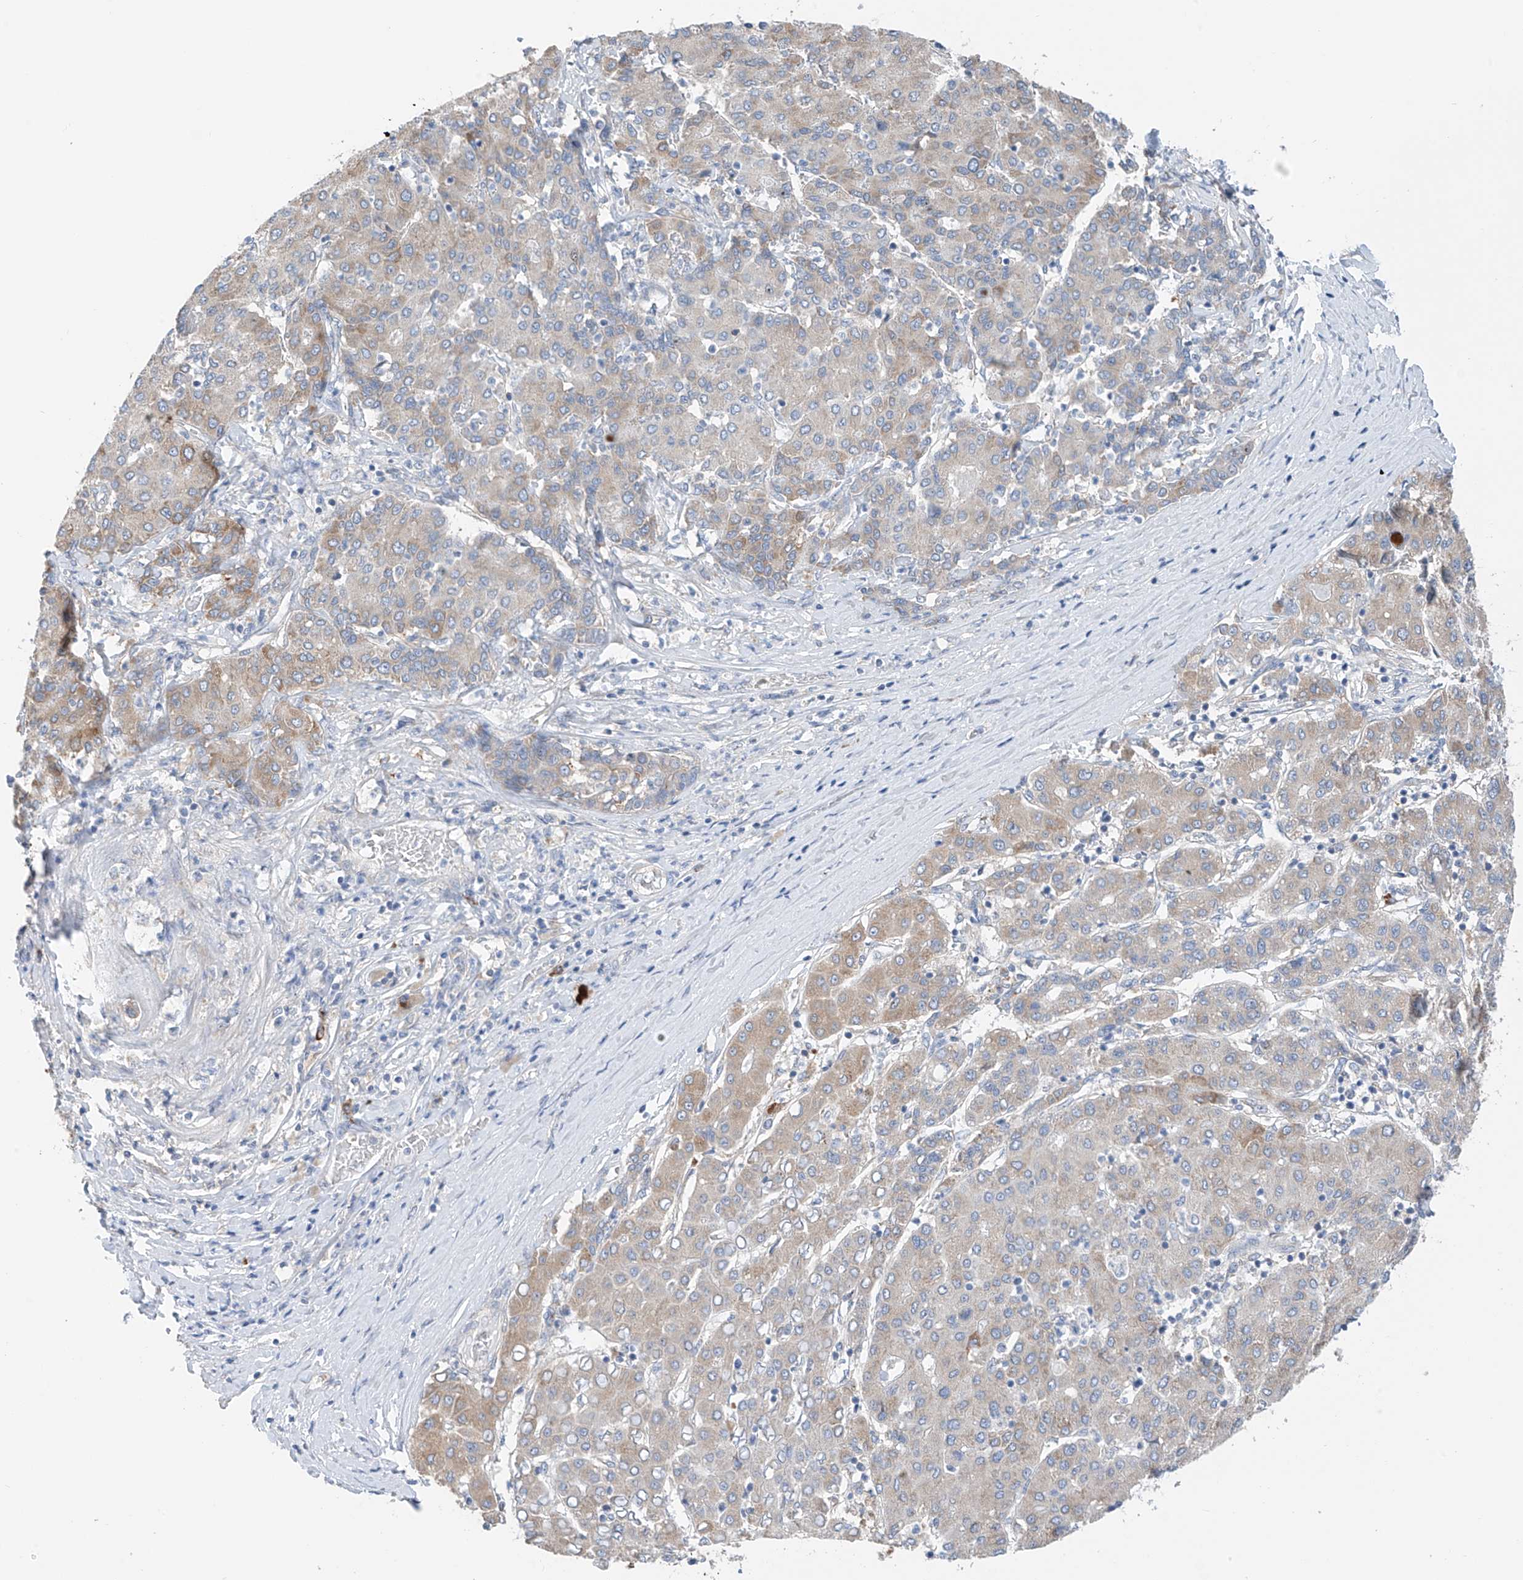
{"staining": {"intensity": "weak", "quantity": "25%-75%", "location": "cytoplasmic/membranous"}, "tissue": "liver cancer", "cell_type": "Tumor cells", "image_type": "cancer", "snomed": [{"axis": "morphology", "description": "Carcinoma, Hepatocellular, NOS"}, {"axis": "topography", "description": "Liver"}], "caption": "Immunohistochemical staining of human hepatocellular carcinoma (liver) exhibits weak cytoplasmic/membranous protein staining in approximately 25%-75% of tumor cells.", "gene": "REC8", "patient": {"sex": "male", "age": 65}}